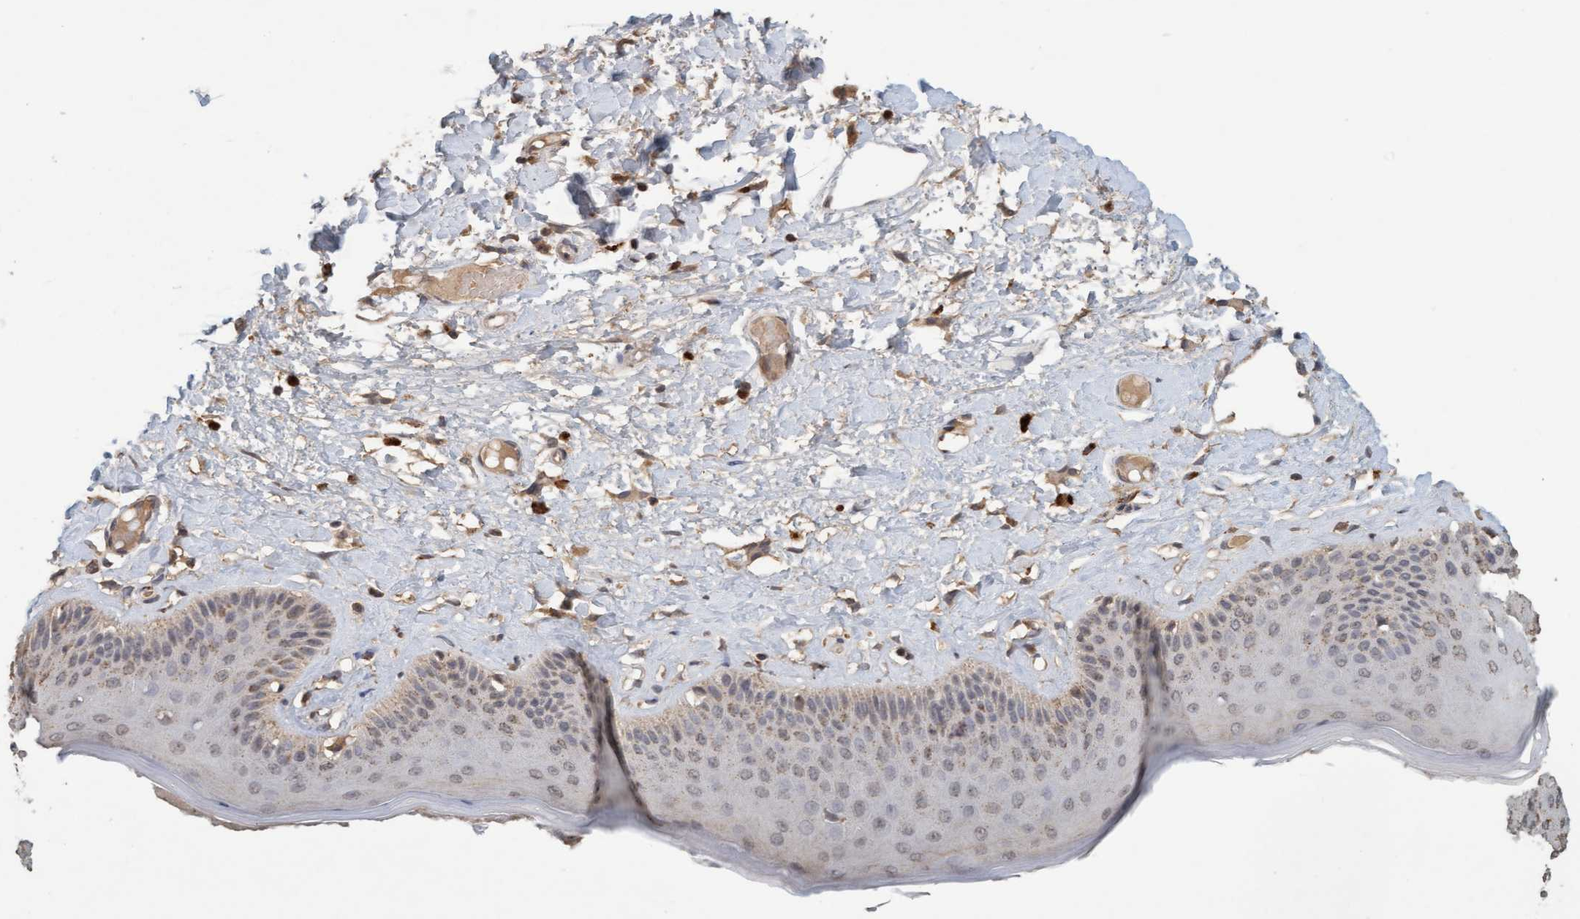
{"staining": {"intensity": "weak", "quantity": "25%-75%", "location": "cytoplasmic/membranous,nuclear"}, "tissue": "skin", "cell_type": "Epidermal cells", "image_type": "normal", "snomed": [{"axis": "morphology", "description": "Normal tissue, NOS"}, {"axis": "topography", "description": "Vulva"}], "caption": "Immunohistochemical staining of benign skin exhibits weak cytoplasmic/membranous,nuclear protein staining in about 25%-75% of epidermal cells. The protein is shown in brown color, while the nuclei are stained blue.", "gene": "VSIG8", "patient": {"sex": "female", "age": 73}}